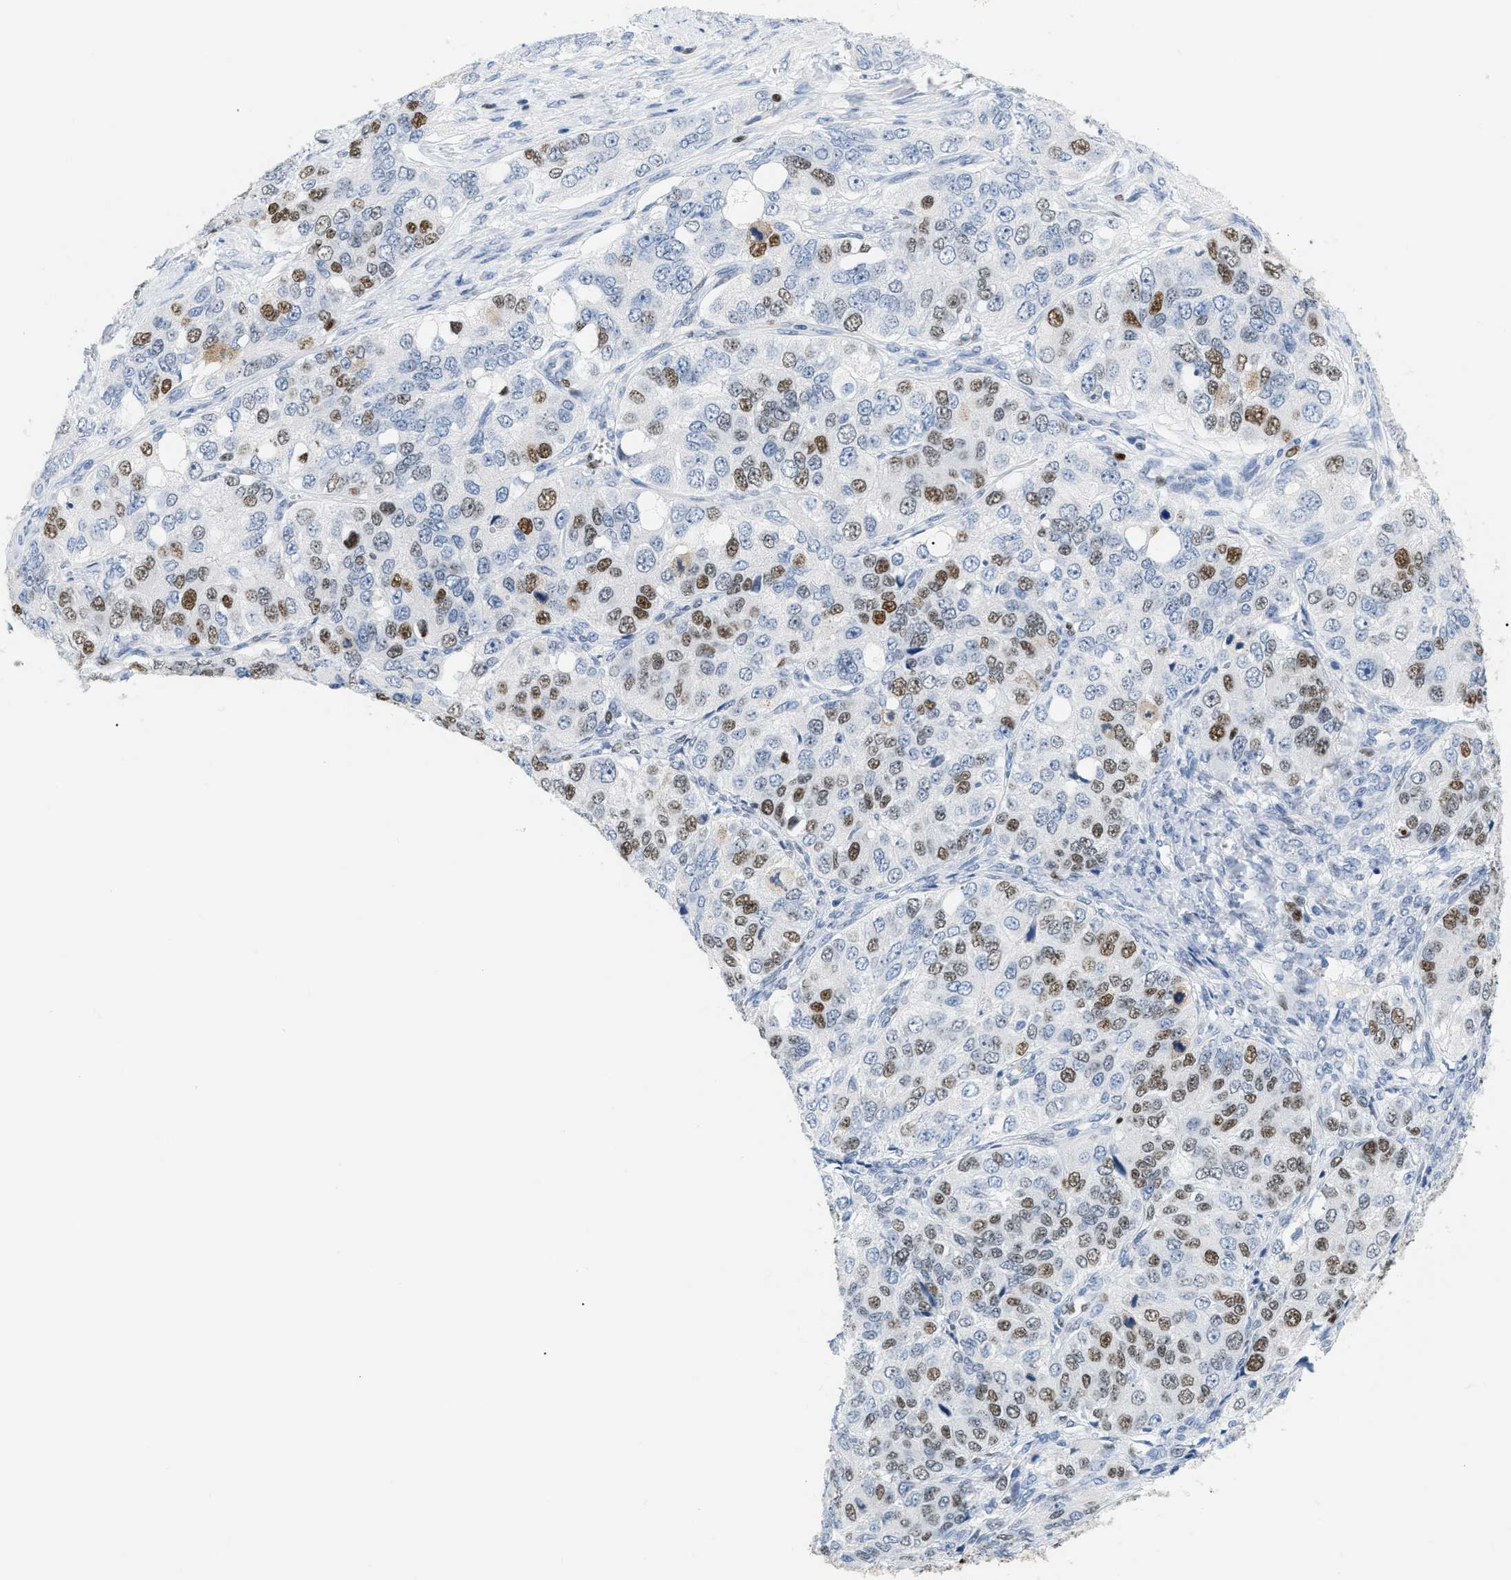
{"staining": {"intensity": "moderate", "quantity": "25%-75%", "location": "nuclear"}, "tissue": "ovarian cancer", "cell_type": "Tumor cells", "image_type": "cancer", "snomed": [{"axis": "morphology", "description": "Carcinoma, endometroid"}, {"axis": "topography", "description": "Ovary"}], "caption": "This photomicrograph reveals ovarian endometroid carcinoma stained with IHC to label a protein in brown. The nuclear of tumor cells show moderate positivity for the protein. Nuclei are counter-stained blue.", "gene": "MCM7", "patient": {"sex": "female", "age": 51}}